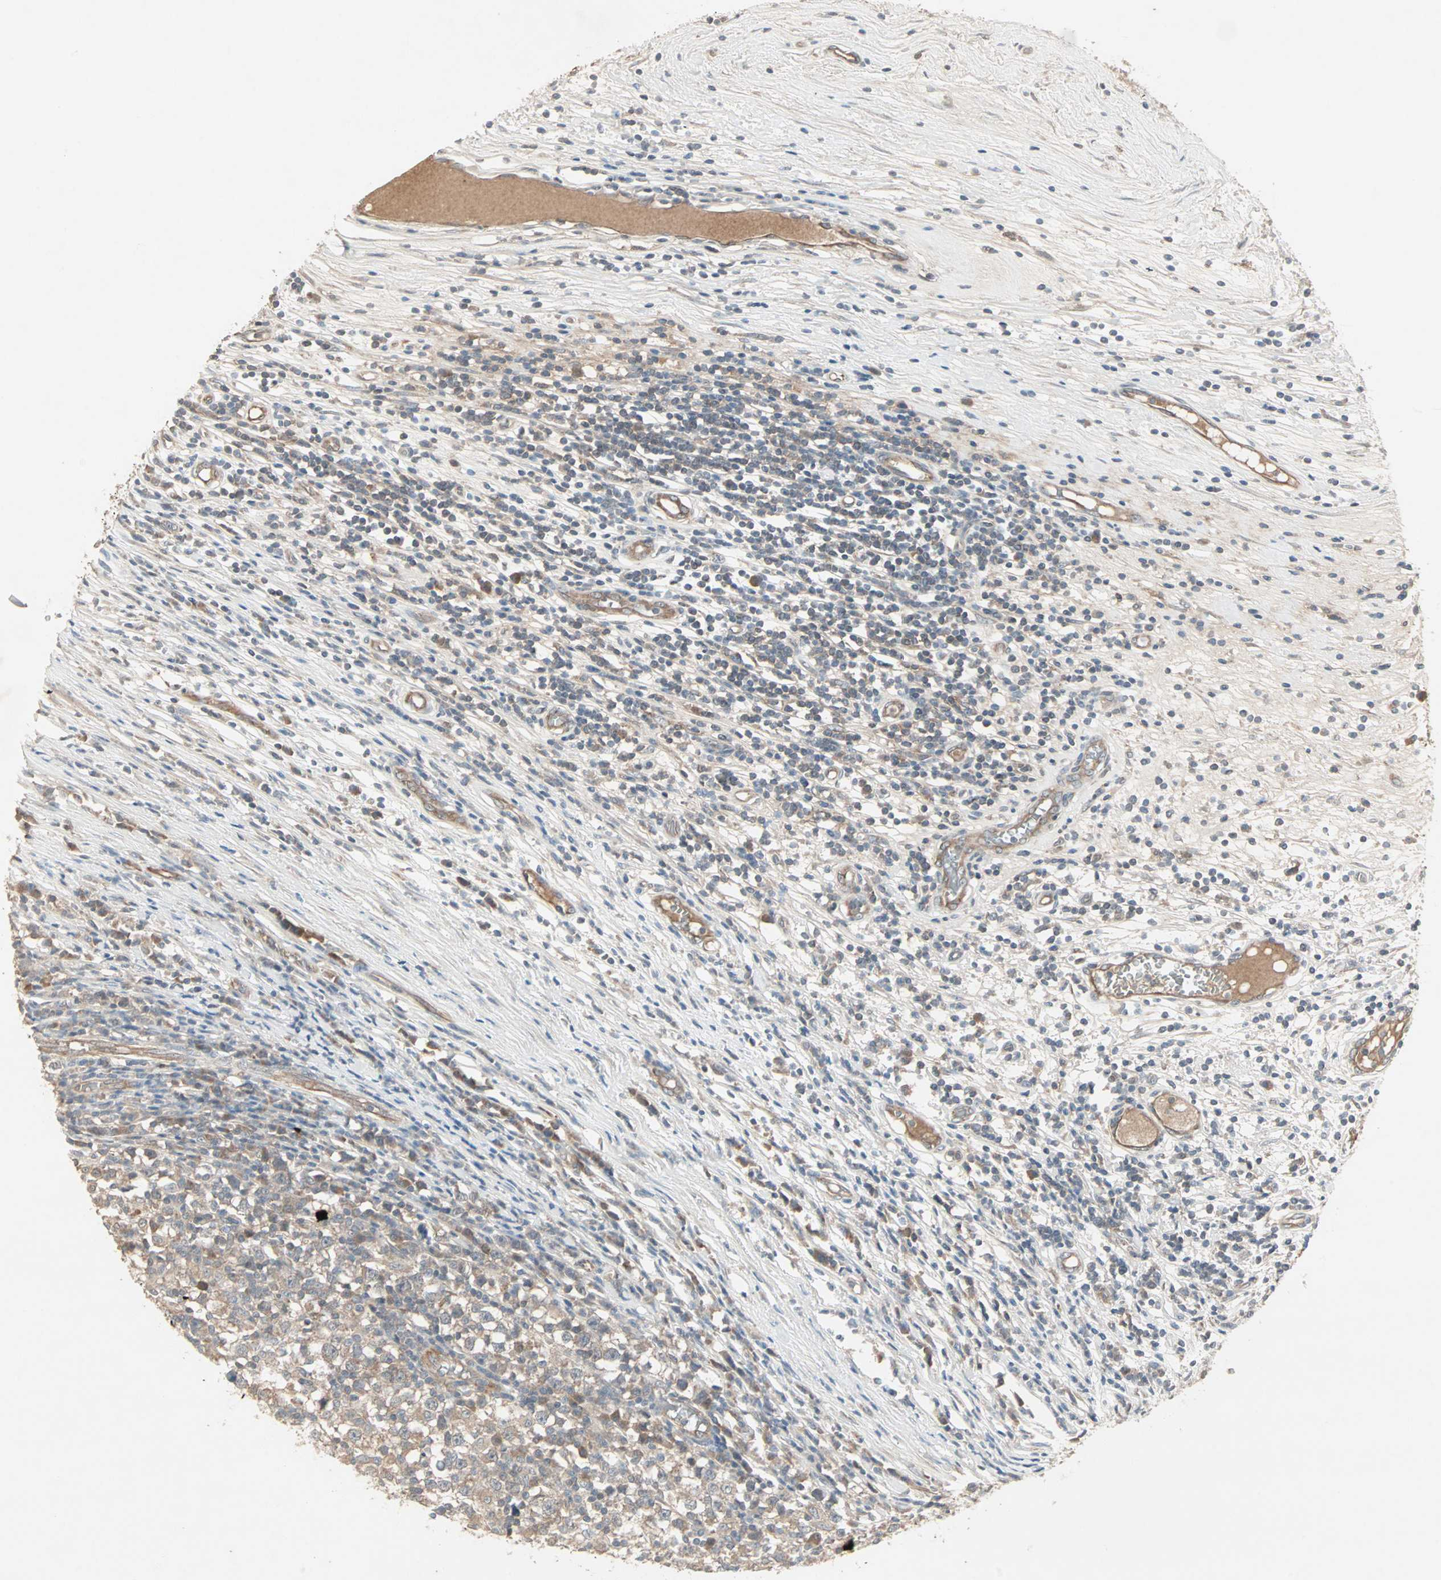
{"staining": {"intensity": "weak", "quantity": "25%-75%", "location": "cytoplasmic/membranous"}, "tissue": "testis cancer", "cell_type": "Tumor cells", "image_type": "cancer", "snomed": [{"axis": "morphology", "description": "Seminoma, NOS"}, {"axis": "topography", "description": "Testis"}], "caption": "An immunohistochemistry (IHC) photomicrograph of tumor tissue is shown. Protein staining in brown shows weak cytoplasmic/membranous positivity in testis cancer within tumor cells. (brown staining indicates protein expression, while blue staining denotes nuclei).", "gene": "JMJD7-PLA2G4B", "patient": {"sex": "male", "age": 65}}